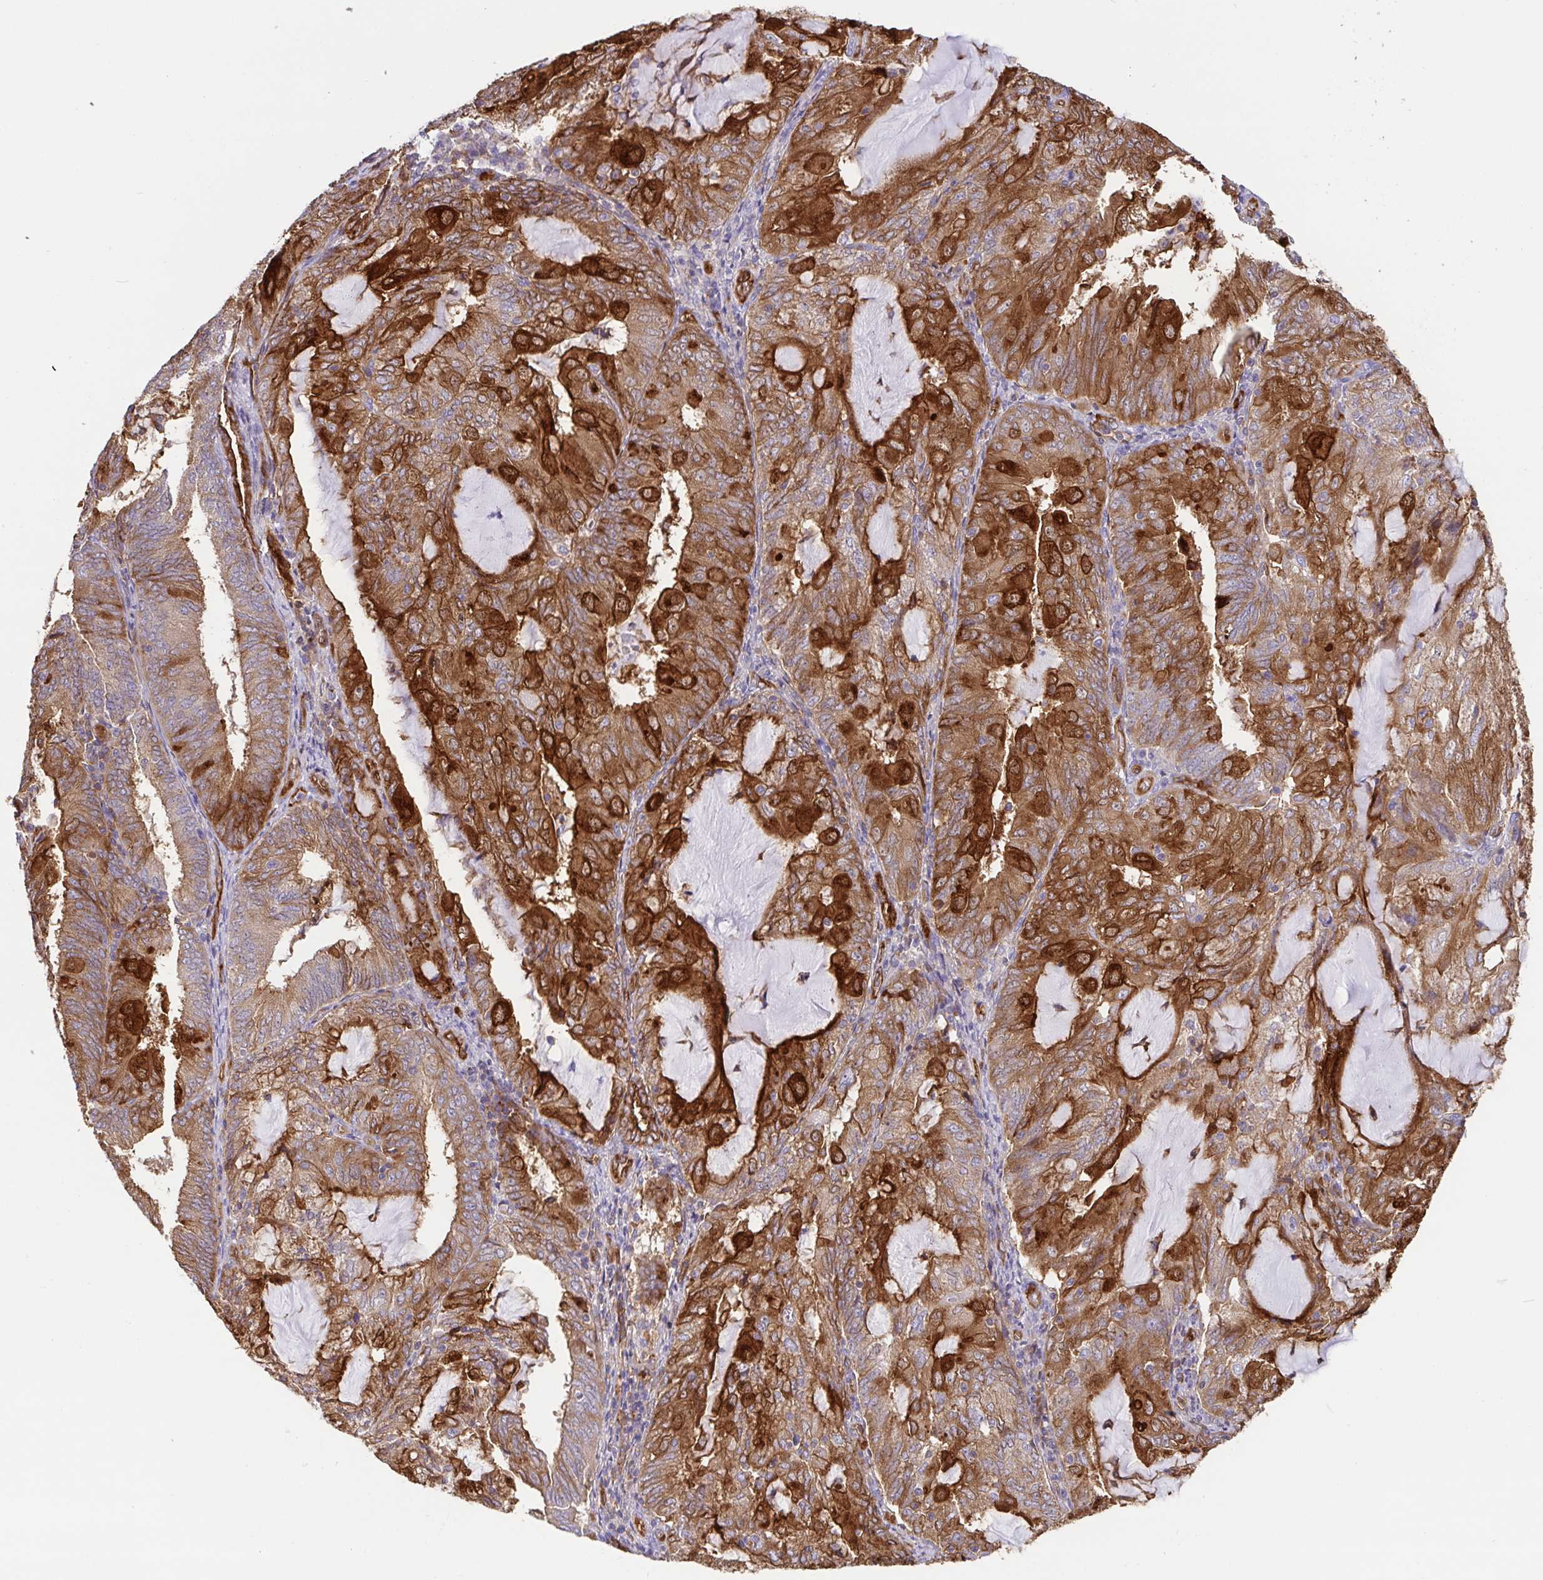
{"staining": {"intensity": "strong", "quantity": ">75%", "location": "cytoplasmic/membranous"}, "tissue": "endometrial cancer", "cell_type": "Tumor cells", "image_type": "cancer", "snomed": [{"axis": "morphology", "description": "Adenocarcinoma, NOS"}, {"axis": "topography", "description": "Endometrium"}], "caption": "An image of human endometrial adenocarcinoma stained for a protein shows strong cytoplasmic/membranous brown staining in tumor cells.", "gene": "ANXA2", "patient": {"sex": "female", "age": 81}}